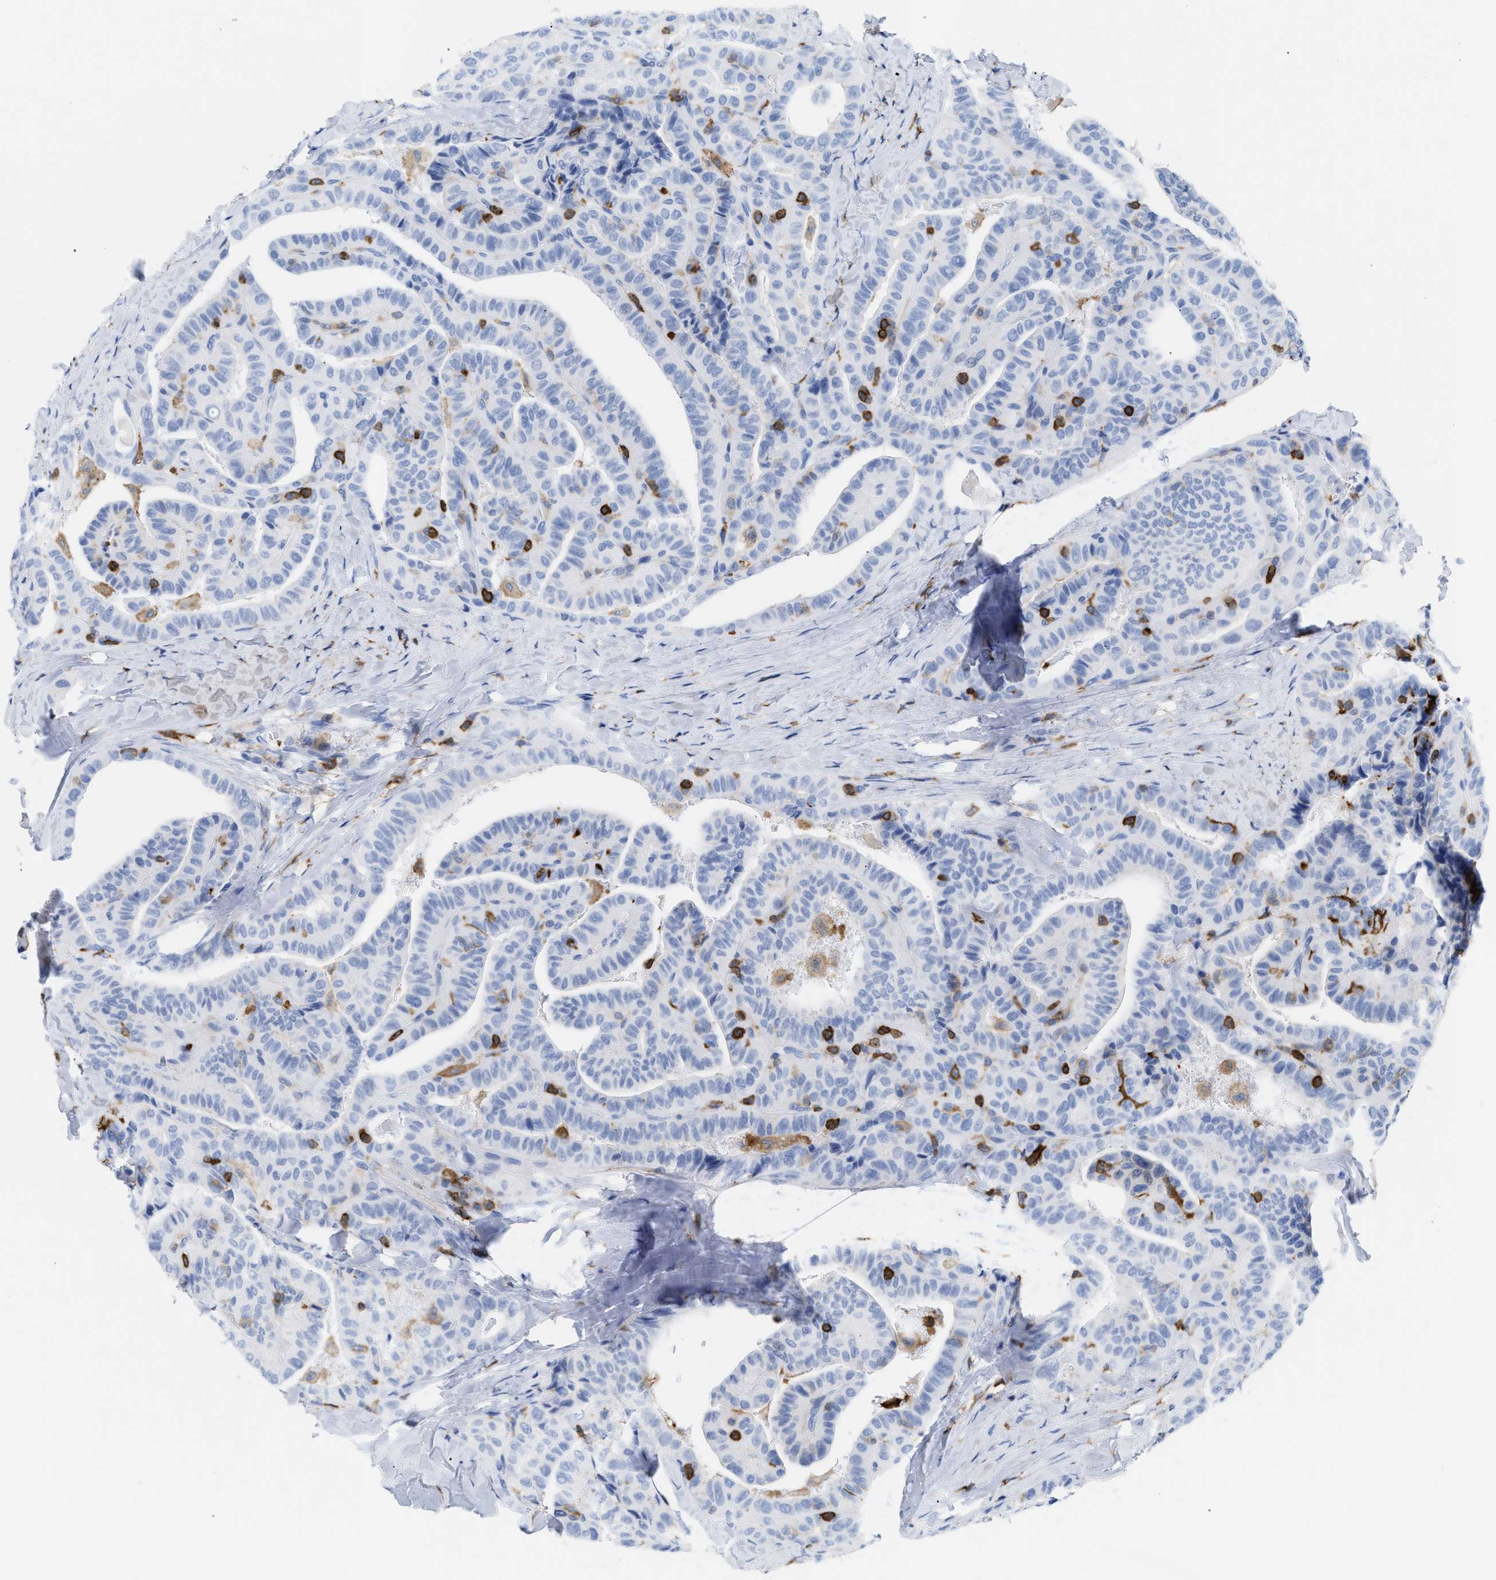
{"staining": {"intensity": "negative", "quantity": "none", "location": "none"}, "tissue": "thyroid cancer", "cell_type": "Tumor cells", "image_type": "cancer", "snomed": [{"axis": "morphology", "description": "Papillary adenocarcinoma, NOS"}, {"axis": "topography", "description": "Thyroid gland"}], "caption": "Protein analysis of thyroid cancer (papillary adenocarcinoma) displays no significant positivity in tumor cells.", "gene": "LCP1", "patient": {"sex": "male", "age": 77}}